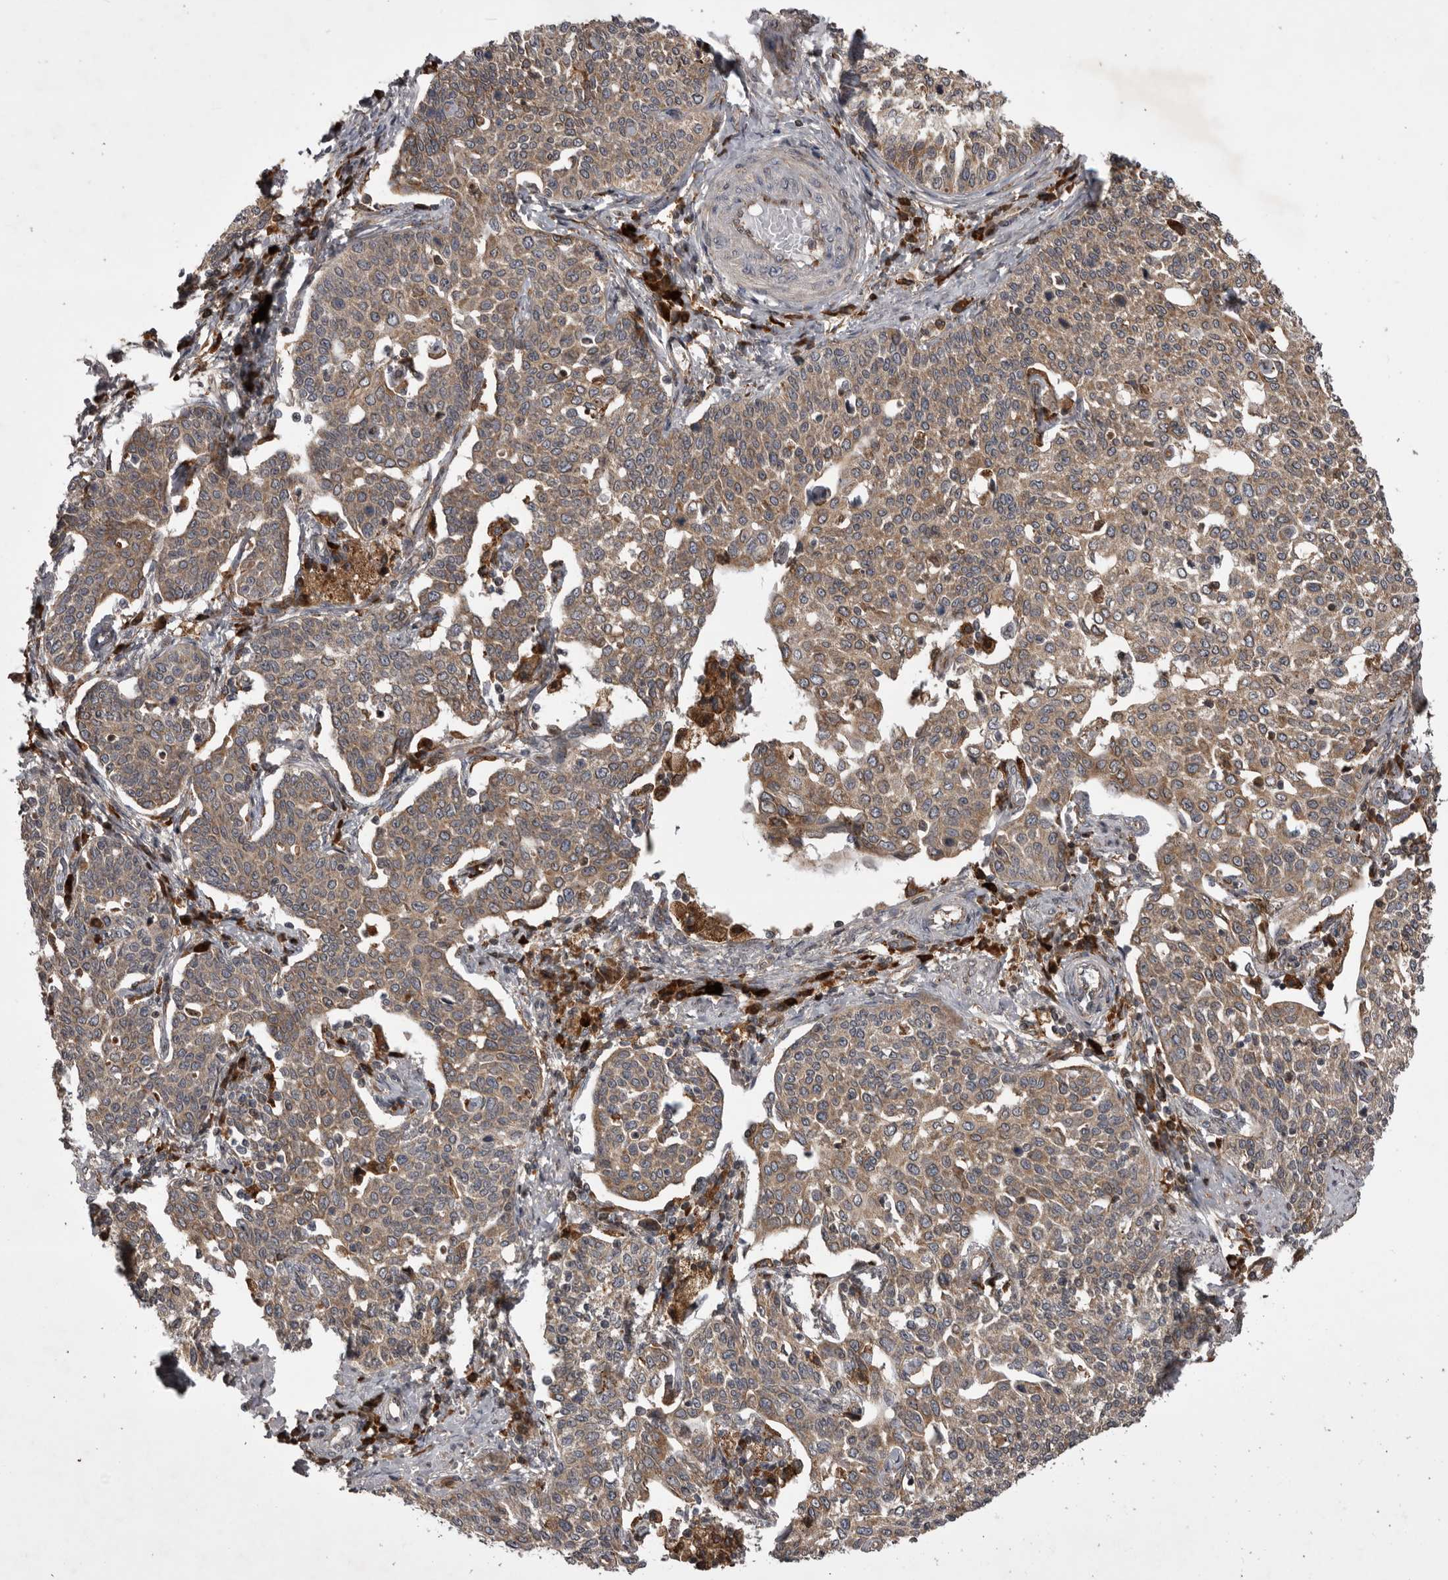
{"staining": {"intensity": "weak", "quantity": ">75%", "location": "cytoplasmic/membranous"}, "tissue": "cervical cancer", "cell_type": "Tumor cells", "image_type": "cancer", "snomed": [{"axis": "morphology", "description": "Squamous cell carcinoma, NOS"}, {"axis": "topography", "description": "Cervix"}], "caption": "Tumor cells exhibit low levels of weak cytoplasmic/membranous staining in approximately >75% of cells in human squamous cell carcinoma (cervical).", "gene": "RAB3GAP2", "patient": {"sex": "female", "age": 34}}